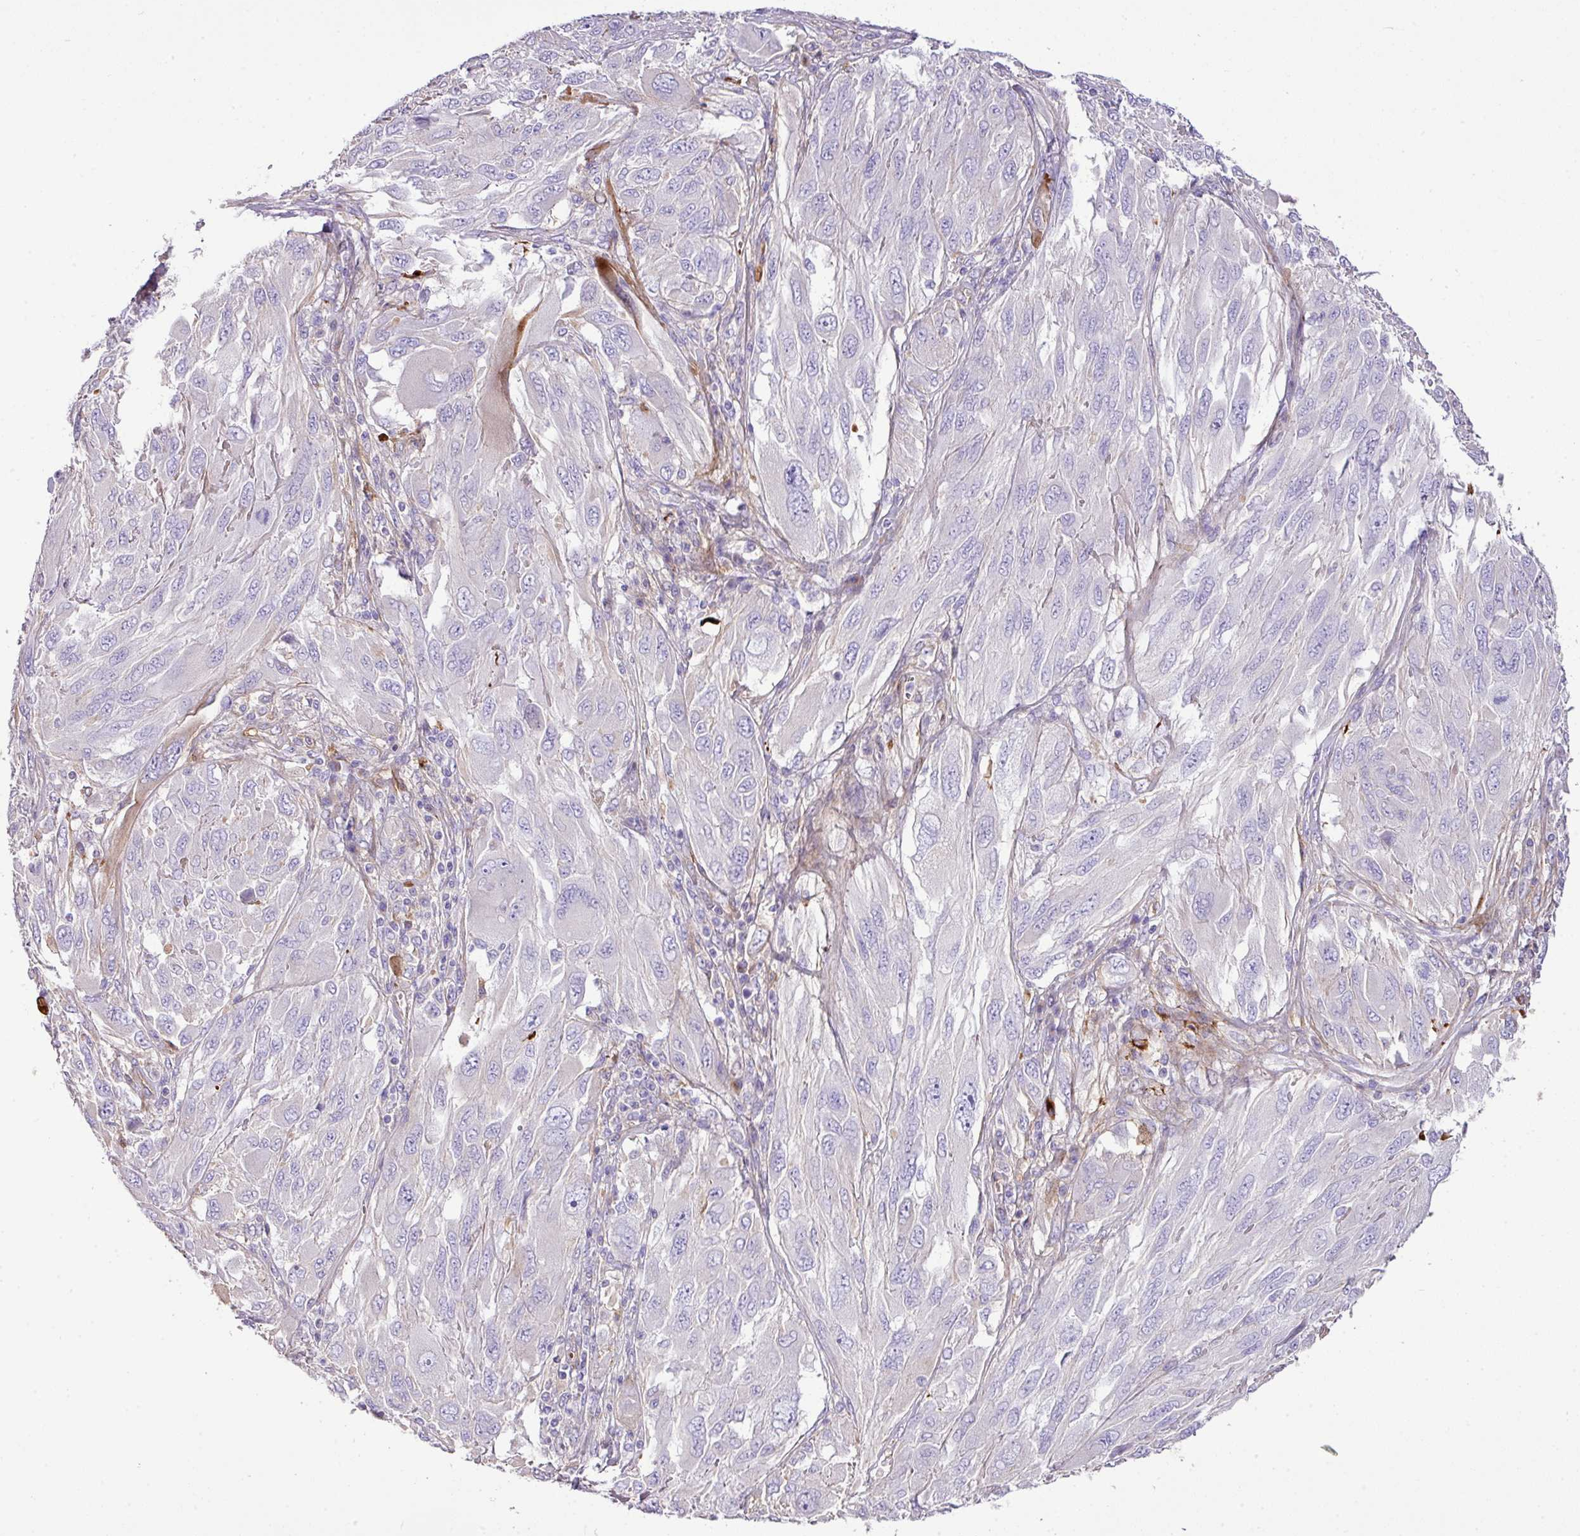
{"staining": {"intensity": "negative", "quantity": "none", "location": "none"}, "tissue": "melanoma", "cell_type": "Tumor cells", "image_type": "cancer", "snomed": [{"axis": "morphology", "description": "Malignant melanoma, NOS"}, {"axis": "topography", "description": "Skin"}], "caption": "Melanoma was stained to show a protein in brown. There is no significant staining in tumor cells.", "gene": "CTXN2", "patient": {"sex": "female", "age": 91}}